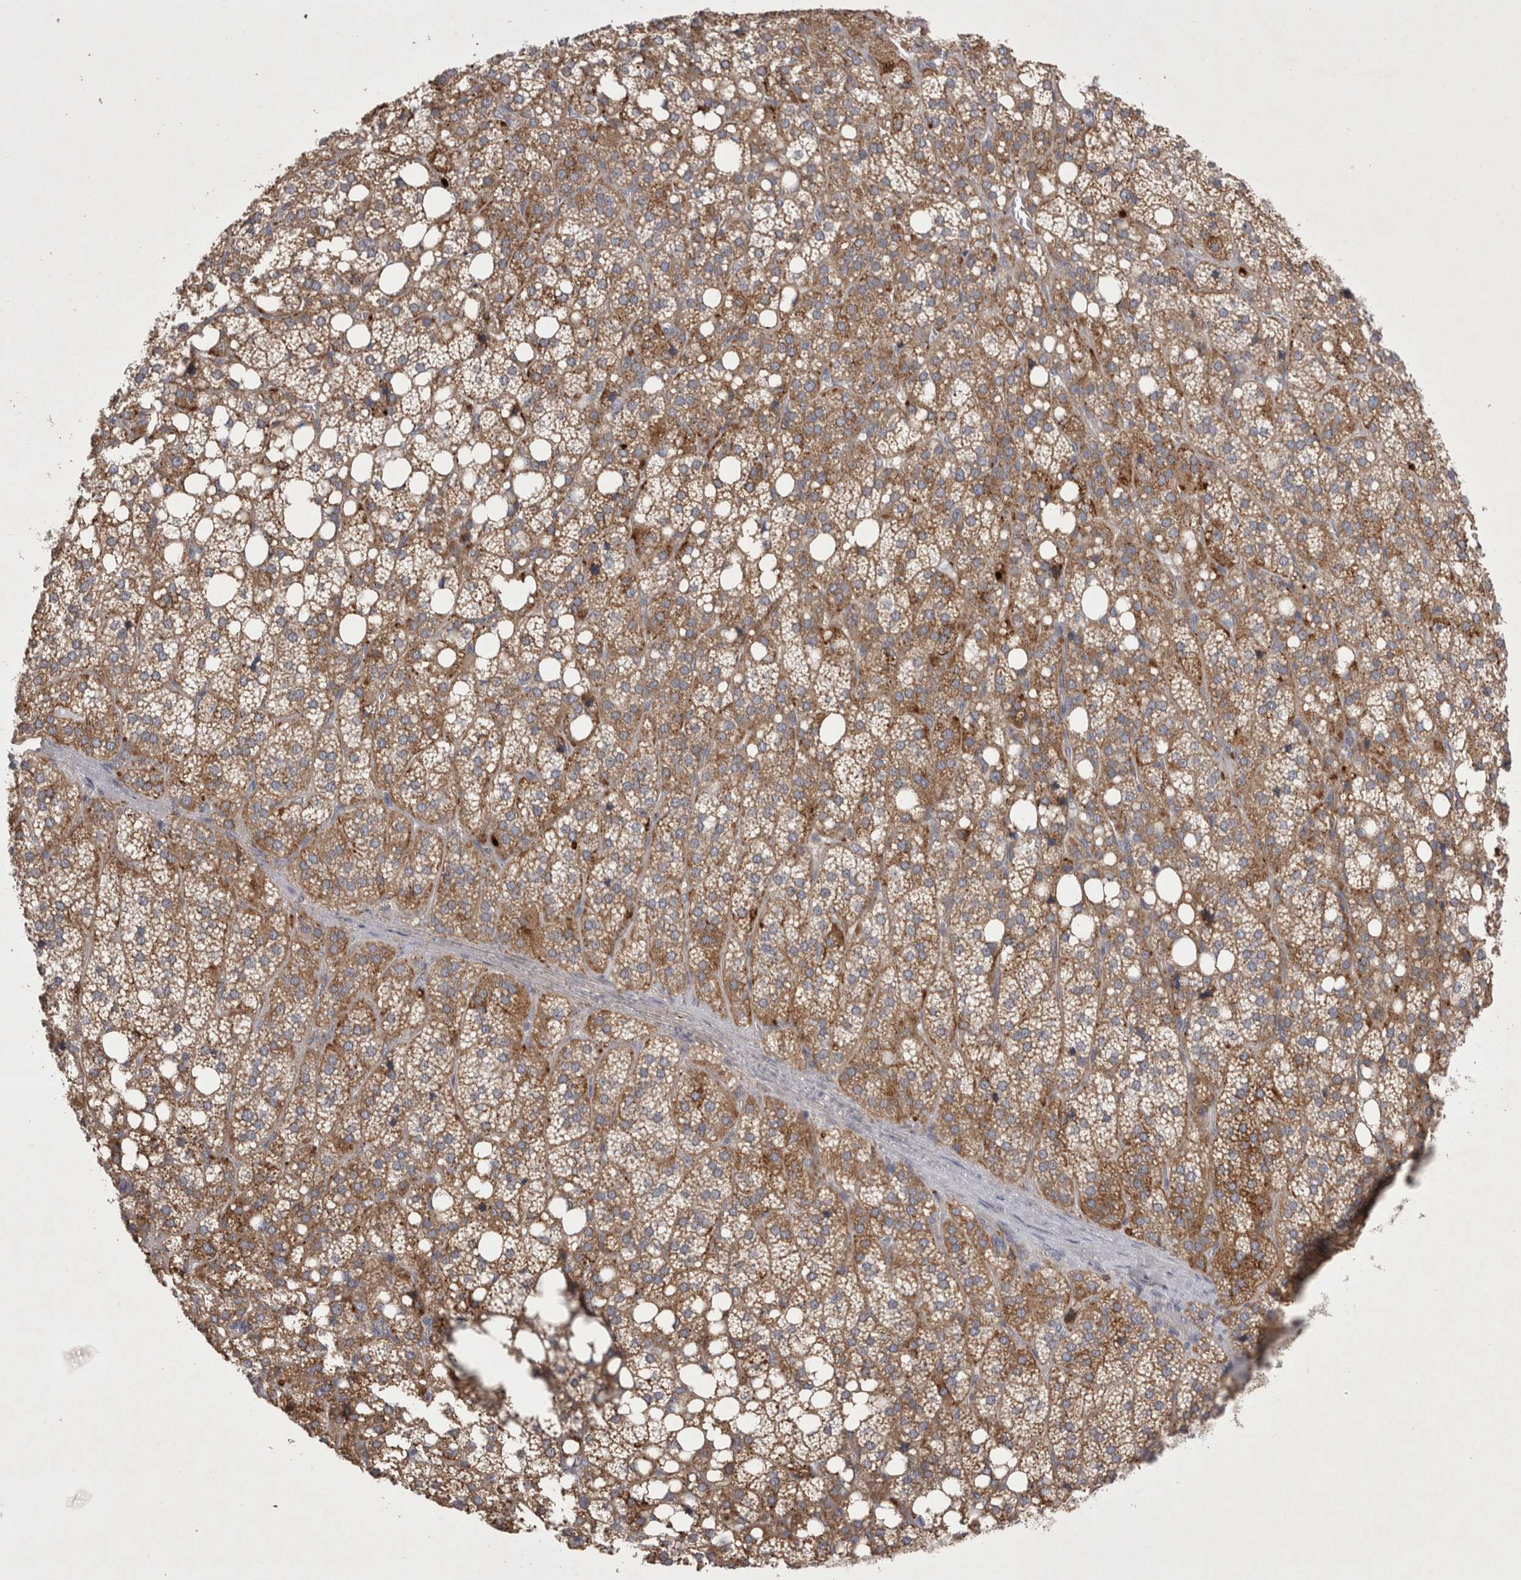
{"staining": {"intensity": "moderate", "quantity": ">75%", "location": "cytoplasmic/membranous"}, "tissue": "adrenal gland", "cell_type": "Glandular cells", "image_type": "normal", "snomed": [{"axis": "morphology", "description": "Normal tissue, NOS"}, {"axis": "topography", "description": "Adrenal gland"}], "caption": "DAB immunohistochemical staining of normal human adrenal gland displays moderate cytoplasmic/membranous protein expression in about >75% of glandular cells. The protein of interest is stained brown, and the nuclei are stained in blue (DAB (3,3'-diaminobenzidine) IHC with brightfield microscopy, high magnification).", "gene": "CTBS", "patient": {"sex": "female", "age": 59}}